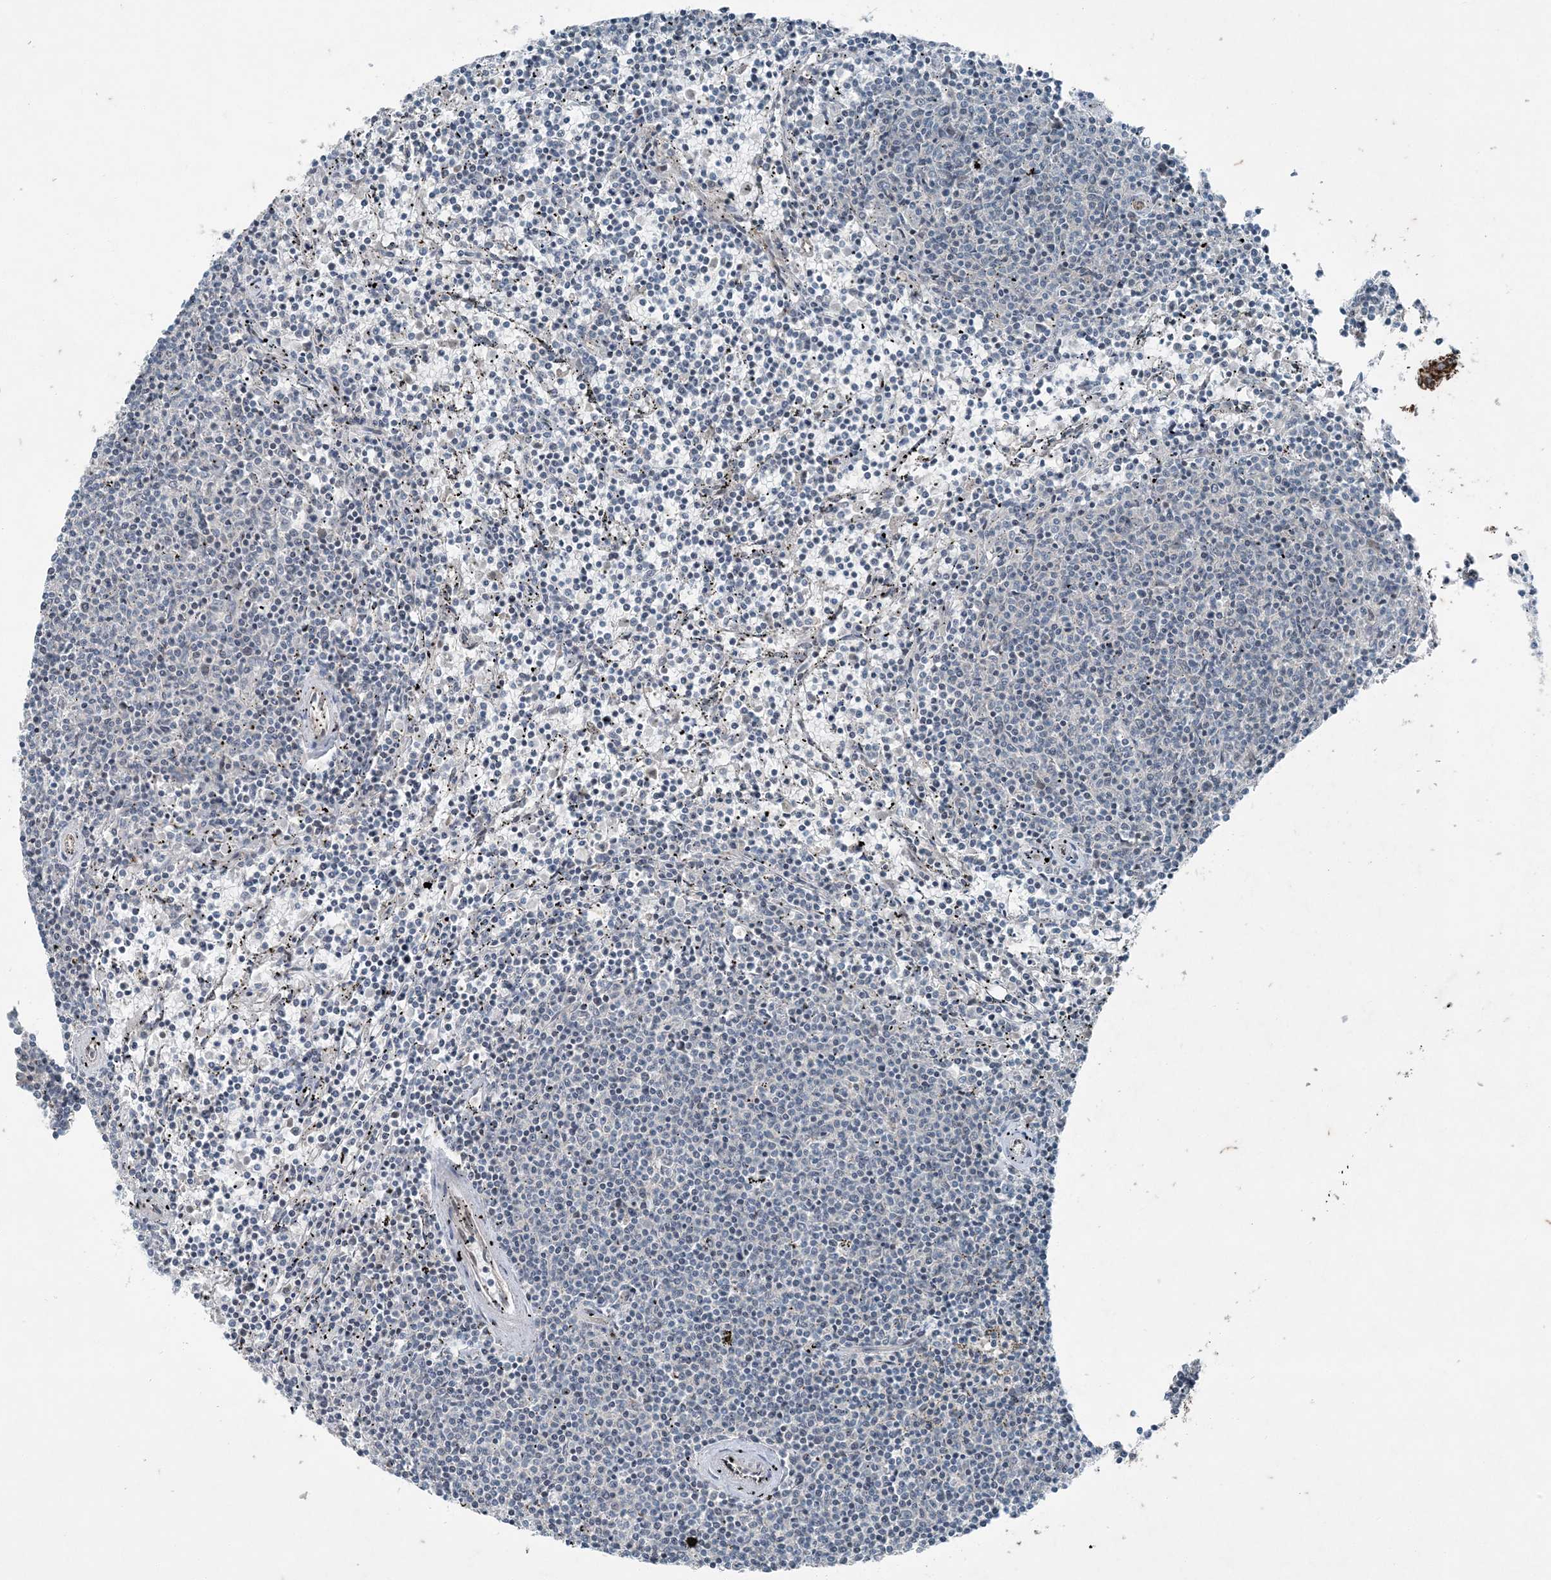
{"staining": {"intensity": "negative", "quantity": "none", "location": "none"}, "tissue": "lymphoma", "cell_type": "Tumor cells", "image_type": "cancer", "snomed": [{"axis": "morphology", "description": "Malignant lymphoma, non-Hodgkin's type, Low grade"}, {"axis": "topography", "description": "Spleen"}], "caption": "There is no significant staining in tumor cells of malignant lymphoma, non-Hodgkin's type (low-grade).", "gene": "PC", "patient": {"sex": "female", "age": 50}}